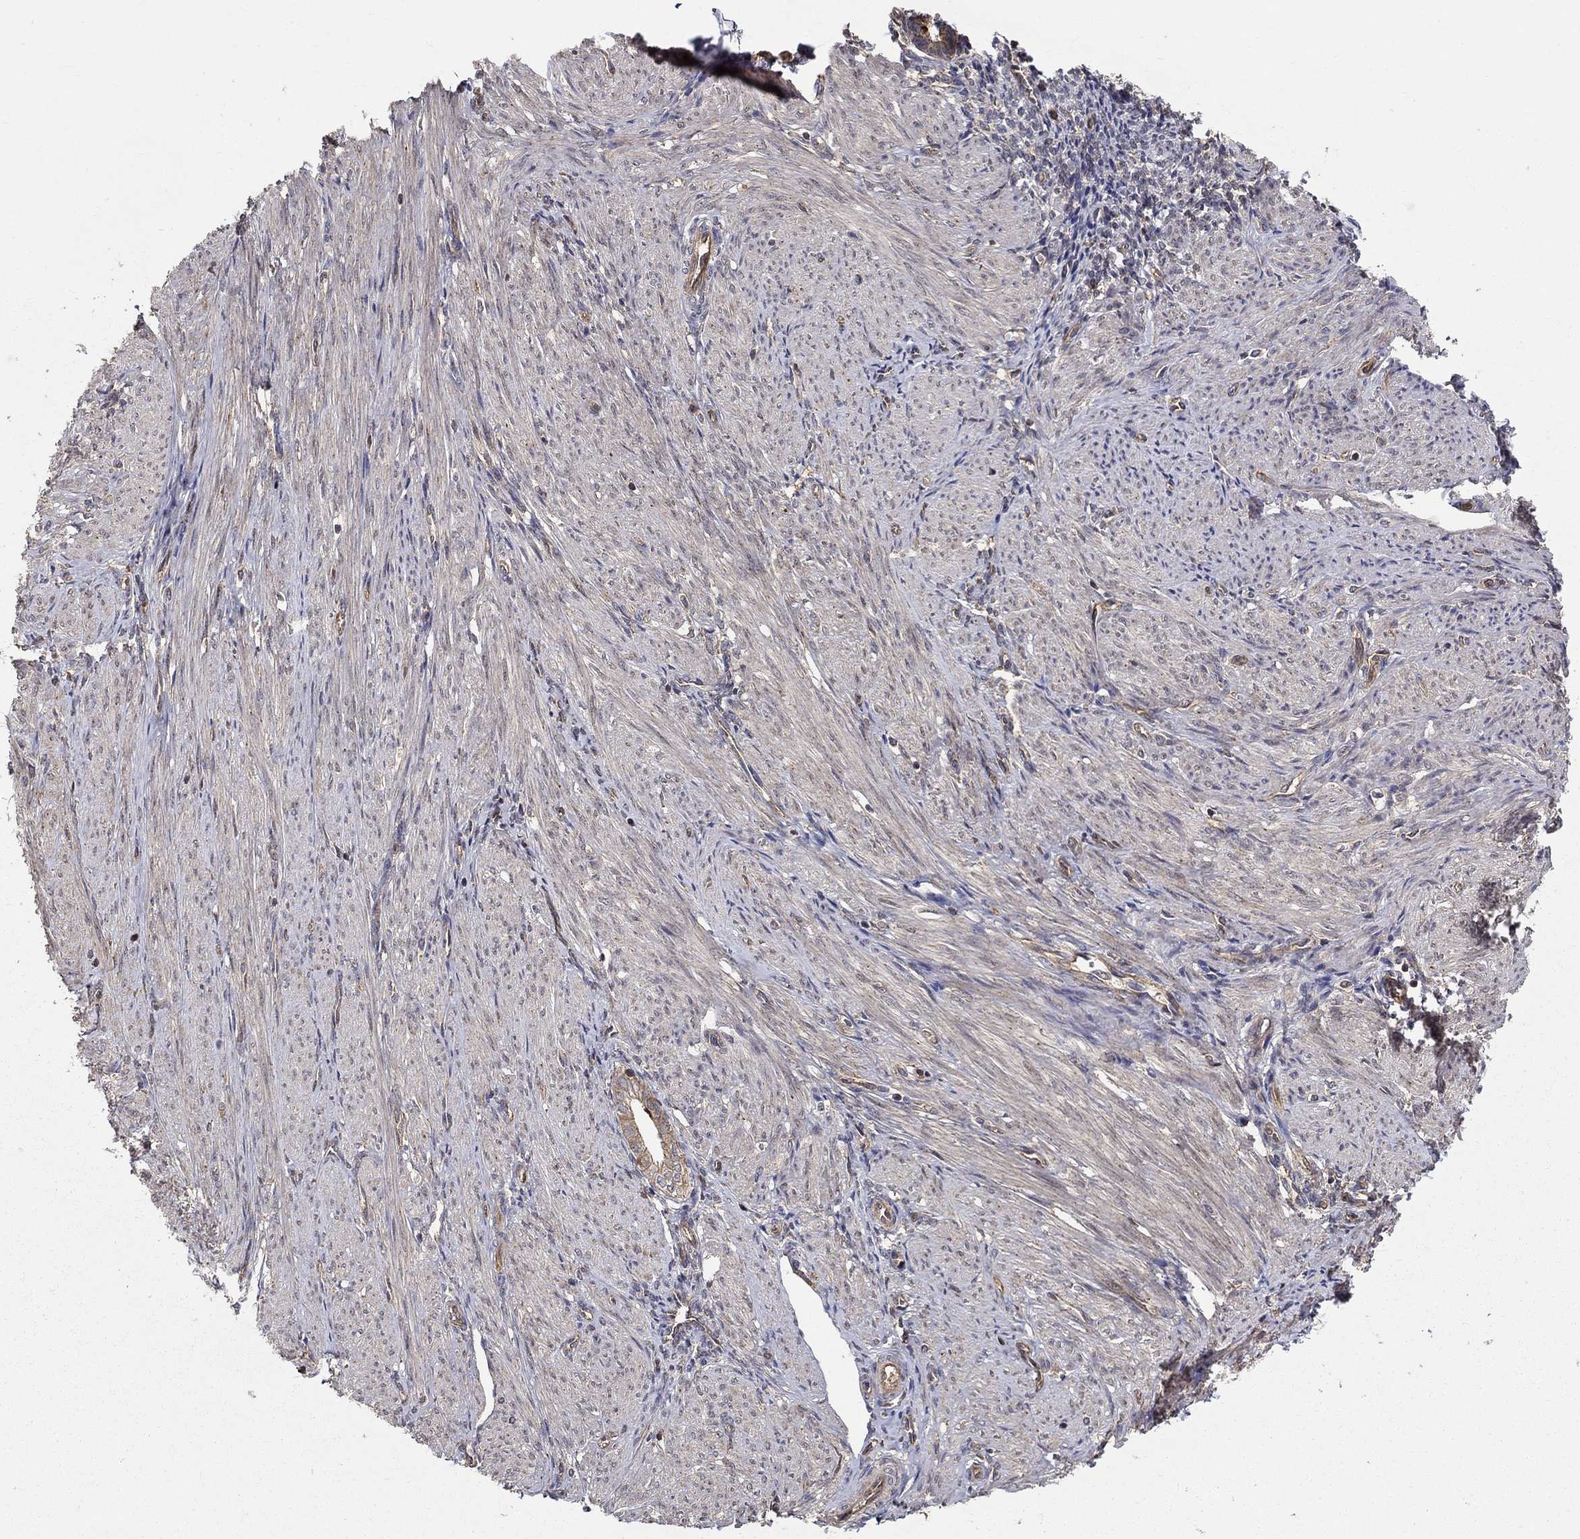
{"staining": {"intensity": "weak", "quantity": ">75%", "location": "cytoplasmic/membranous"}, "tissue": "endometrium", "cell_type": "Cells in endometrial stroma", "image_type": "normal", "snomed": [{"axis": "morphology", "description": "Normal tissue, NOS"}, {"axis": "topography", "description": "Endometrium"}], "caption": "Normal endometrium displays weak cytoplasmic/membranous expression in about >75% of cells in endometrial stroma, visualized by immunohistochemistry.", "gene": "BMERB1", "patient": {"sex": "female", "age": 37}}